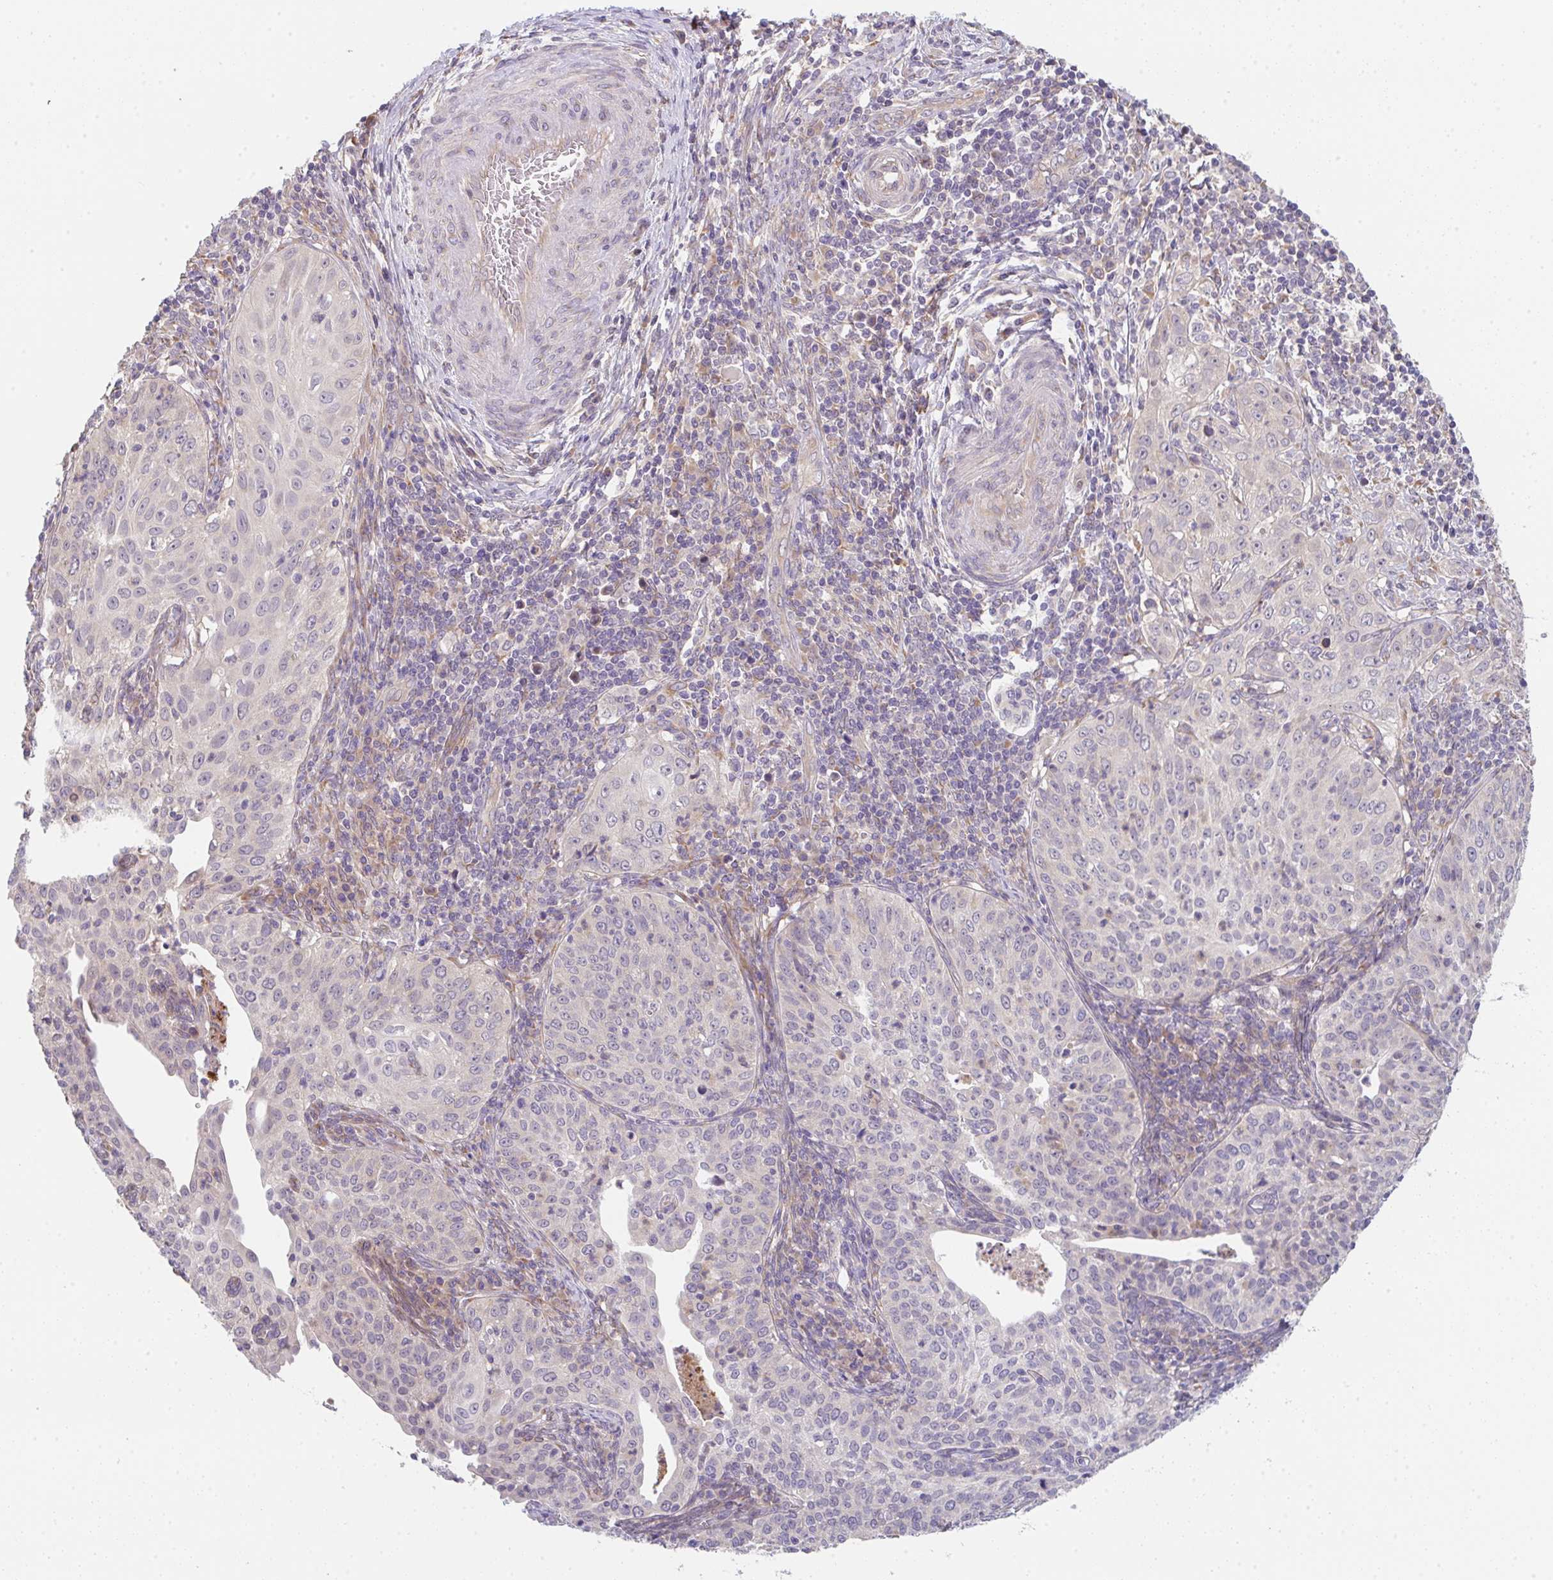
{"staining": {"intensity": "negative", "quantity": "none", "location": "none"}, "tissue": "cervical cancer", "cell_type": "Tumor cells", "image_type": "cancer", "snomed": [{"axis": "morphology", "description": "Squamous cell carcinoma, NOS"}, {"axis": "topography", "description": "Cervix"}], "caption": "The immunohistochemistry (IHC) micrograph has no significant positivity in tumor cells of cervical cancer (squamous cell carcinoma) tissue.", "gene": "TSPAN31", "patient": {"sex": "female", "age": 30}}